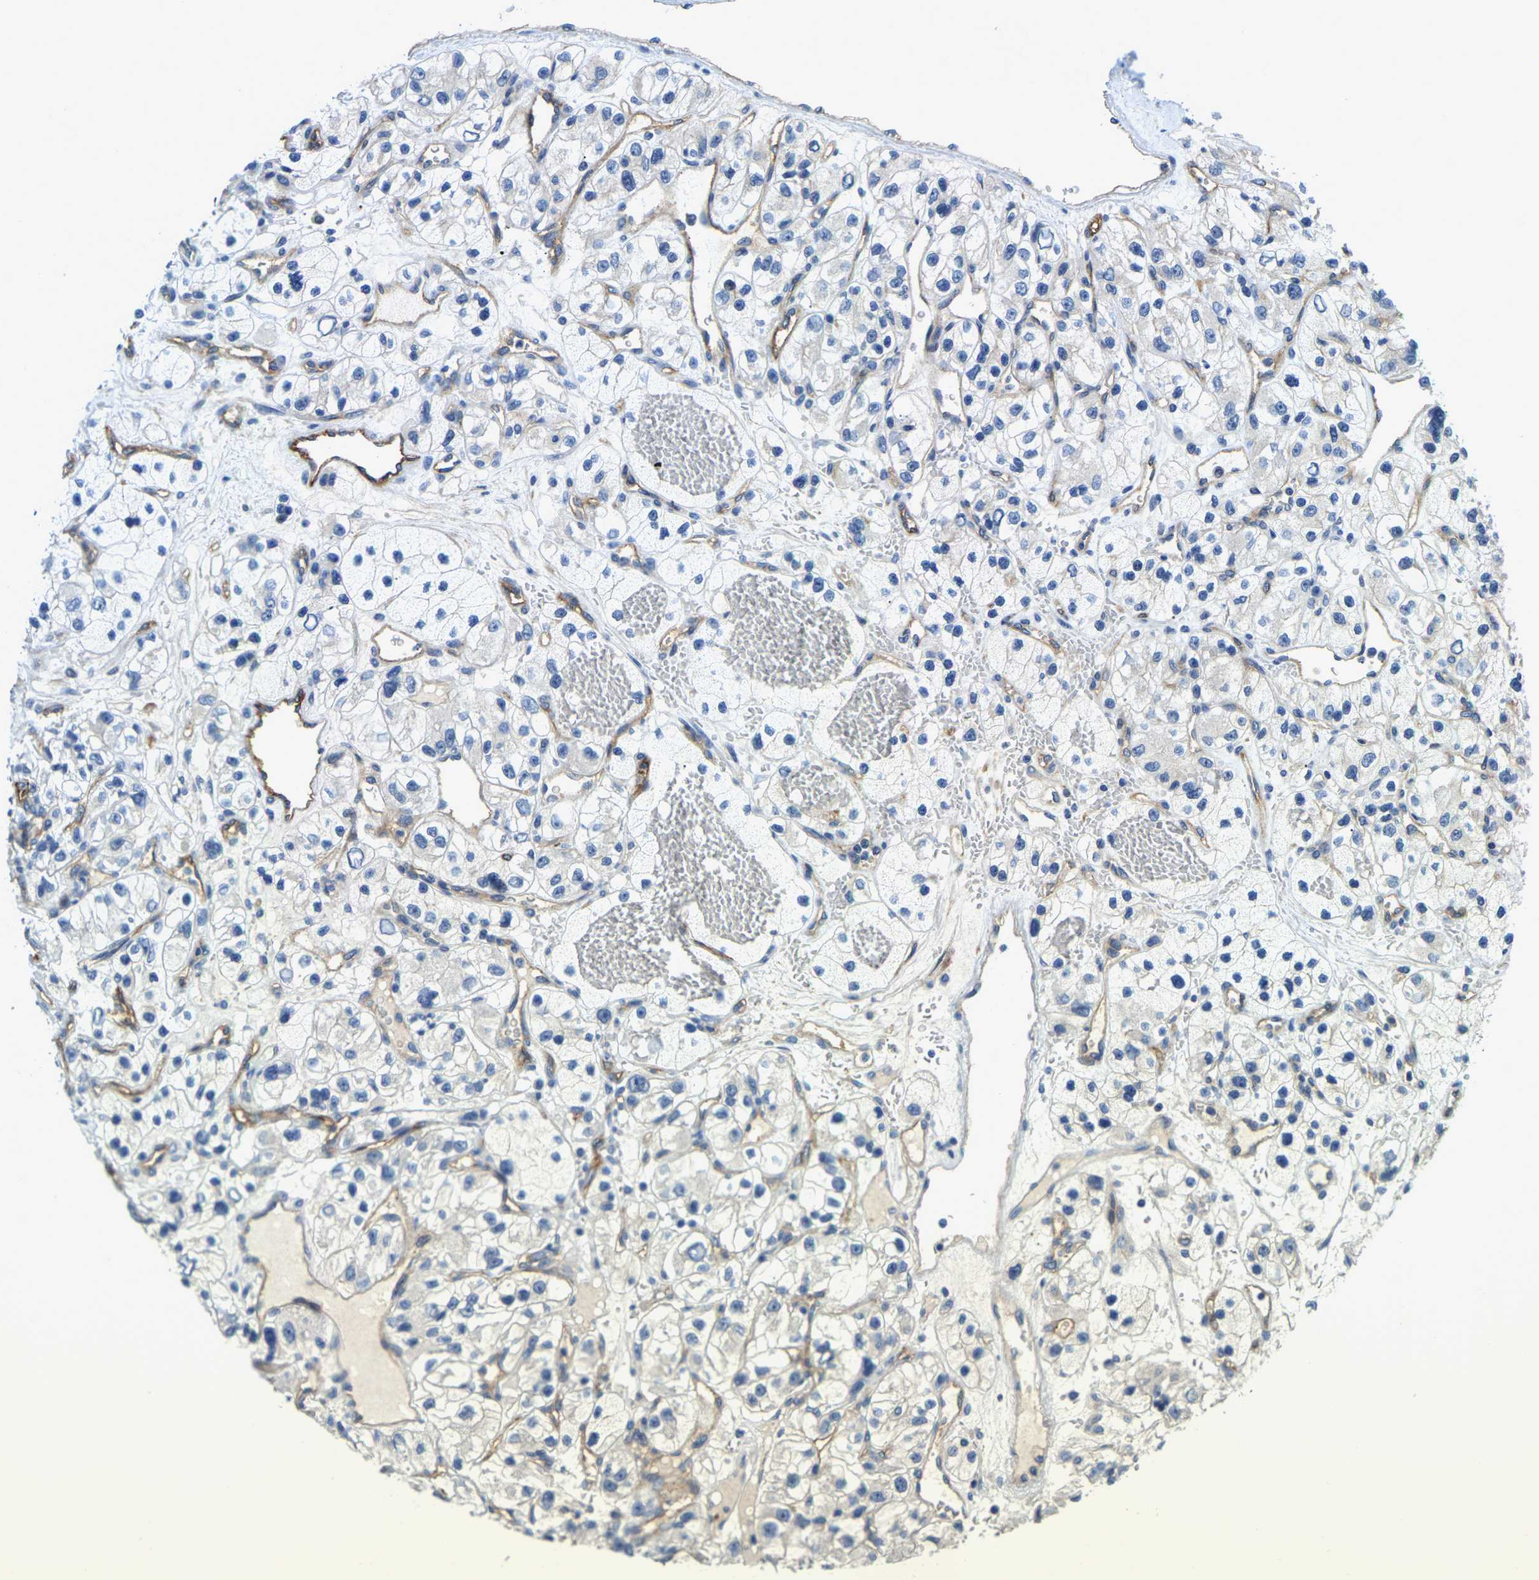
{"staining": {"intensity": "negative", "quantity": "none", "location": "none"}, "tissue": "renal cancer", "cell_type": "Tumor cells", "image_type": "cancer", "snomed": [{"axis": "morphology", "description": "Adenocarcinoma, NOS"}, {"axis": "topography", "description": "Kidney"}], "caption": "Tumor cells show no significant protein expression in renal adenocarcinoma.", "gene": "ITGA2", "patient": {"sex": "female", "age": 57}}